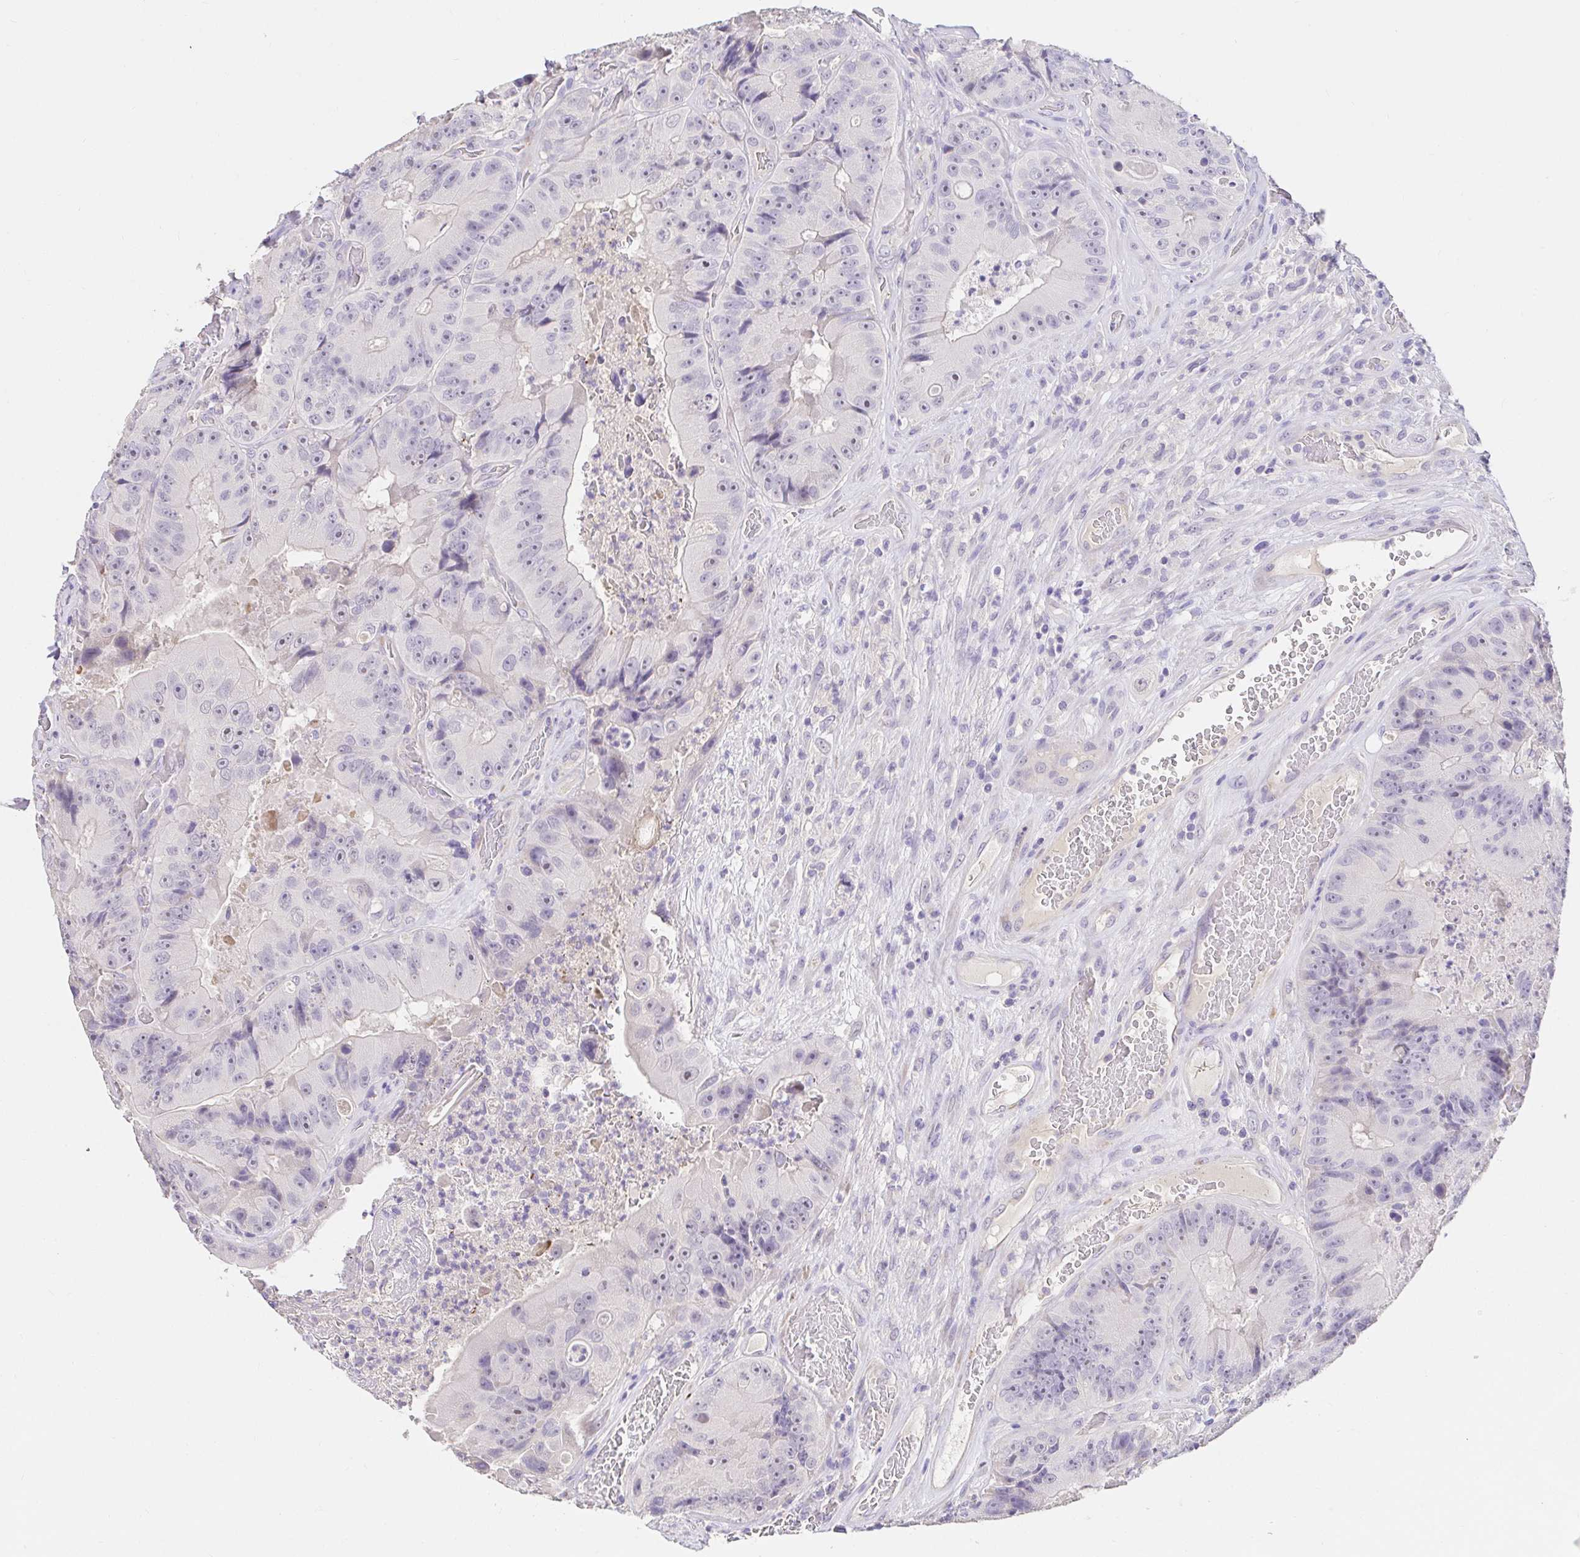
{"staining": {"intensity": "negative", "quantity": "none", "location": "none"}, "tissue": "colorectal cancer", "cell_type": "Tumor cells", "image_type": "cancer", "snomed": [{"axis": "morphology", "description": "Adenocarcinoma, NOS"}, {"axis": "topography", "description": "Colon"}], "caption": "Immunohistochemistry image of neoplastic tissue: human adenocarcinoma (colorectal) stained with DAB (3,3'-diaminobenzidine) displays no significant protein expression in tumor cells.", "gene": "CDO1", "patient": {"sex": "female", "age": 86}}